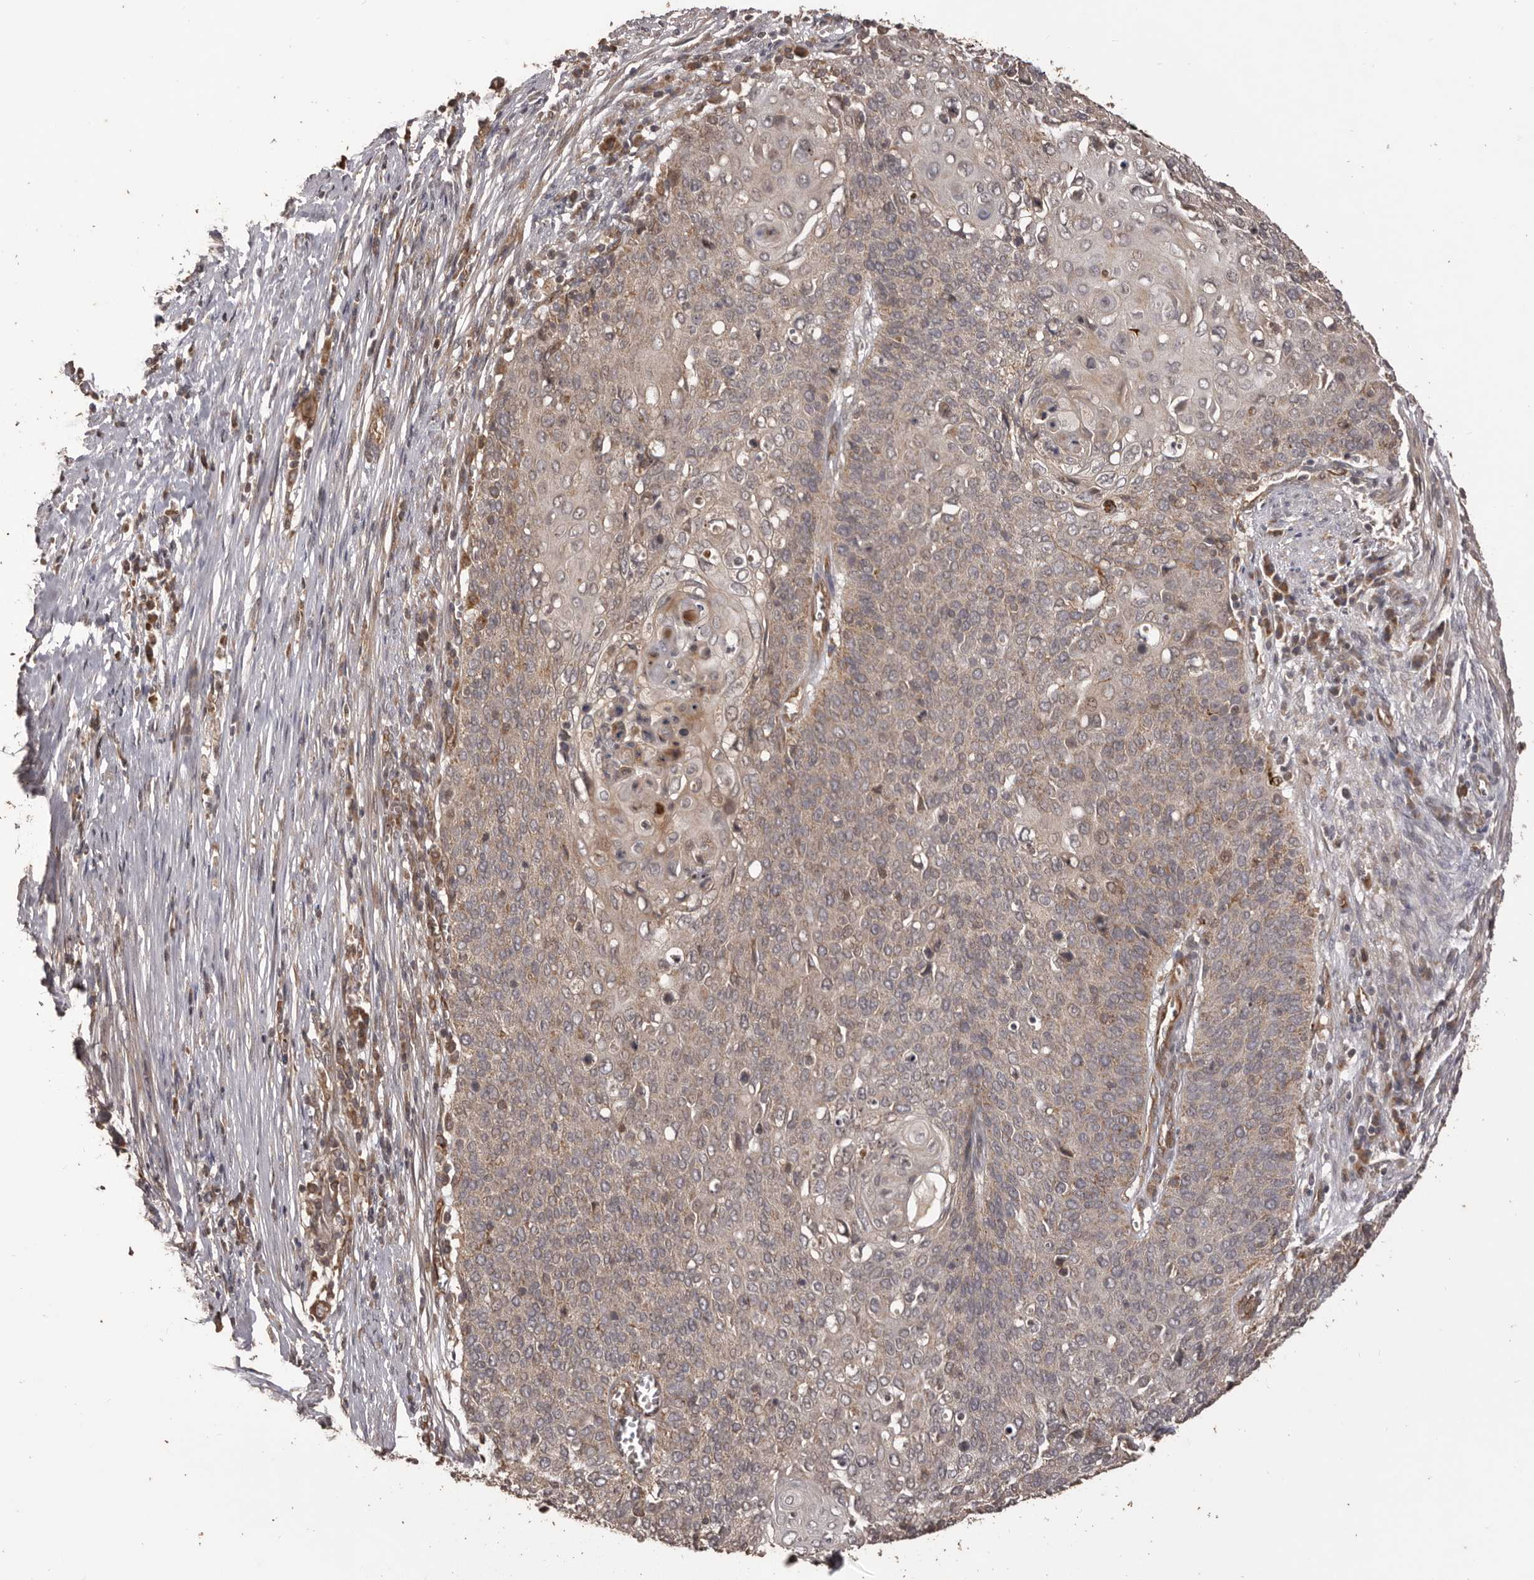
{"staining": {"intensity": "weak", "quantity": "25%-75%", "location": "cytoplasmic/membranous"}, "tissue": "cervical cancer", "cell_type": "Tumor cells", "image_type": "cancer", "snomed": [{"axis": "morphology", "description": "Squamous cell carcinoma, NOS"}, {"axis": "topography", "description": "Cervix"}], "caption": "IHC (DAB) staining of cervical cancer exhibits weak cytoplasmic/membranous protein expression in approximately 25%-75% of tumor cells.", "gene": "QRSL1", "patient": {"sex": "female", "age": 39}}